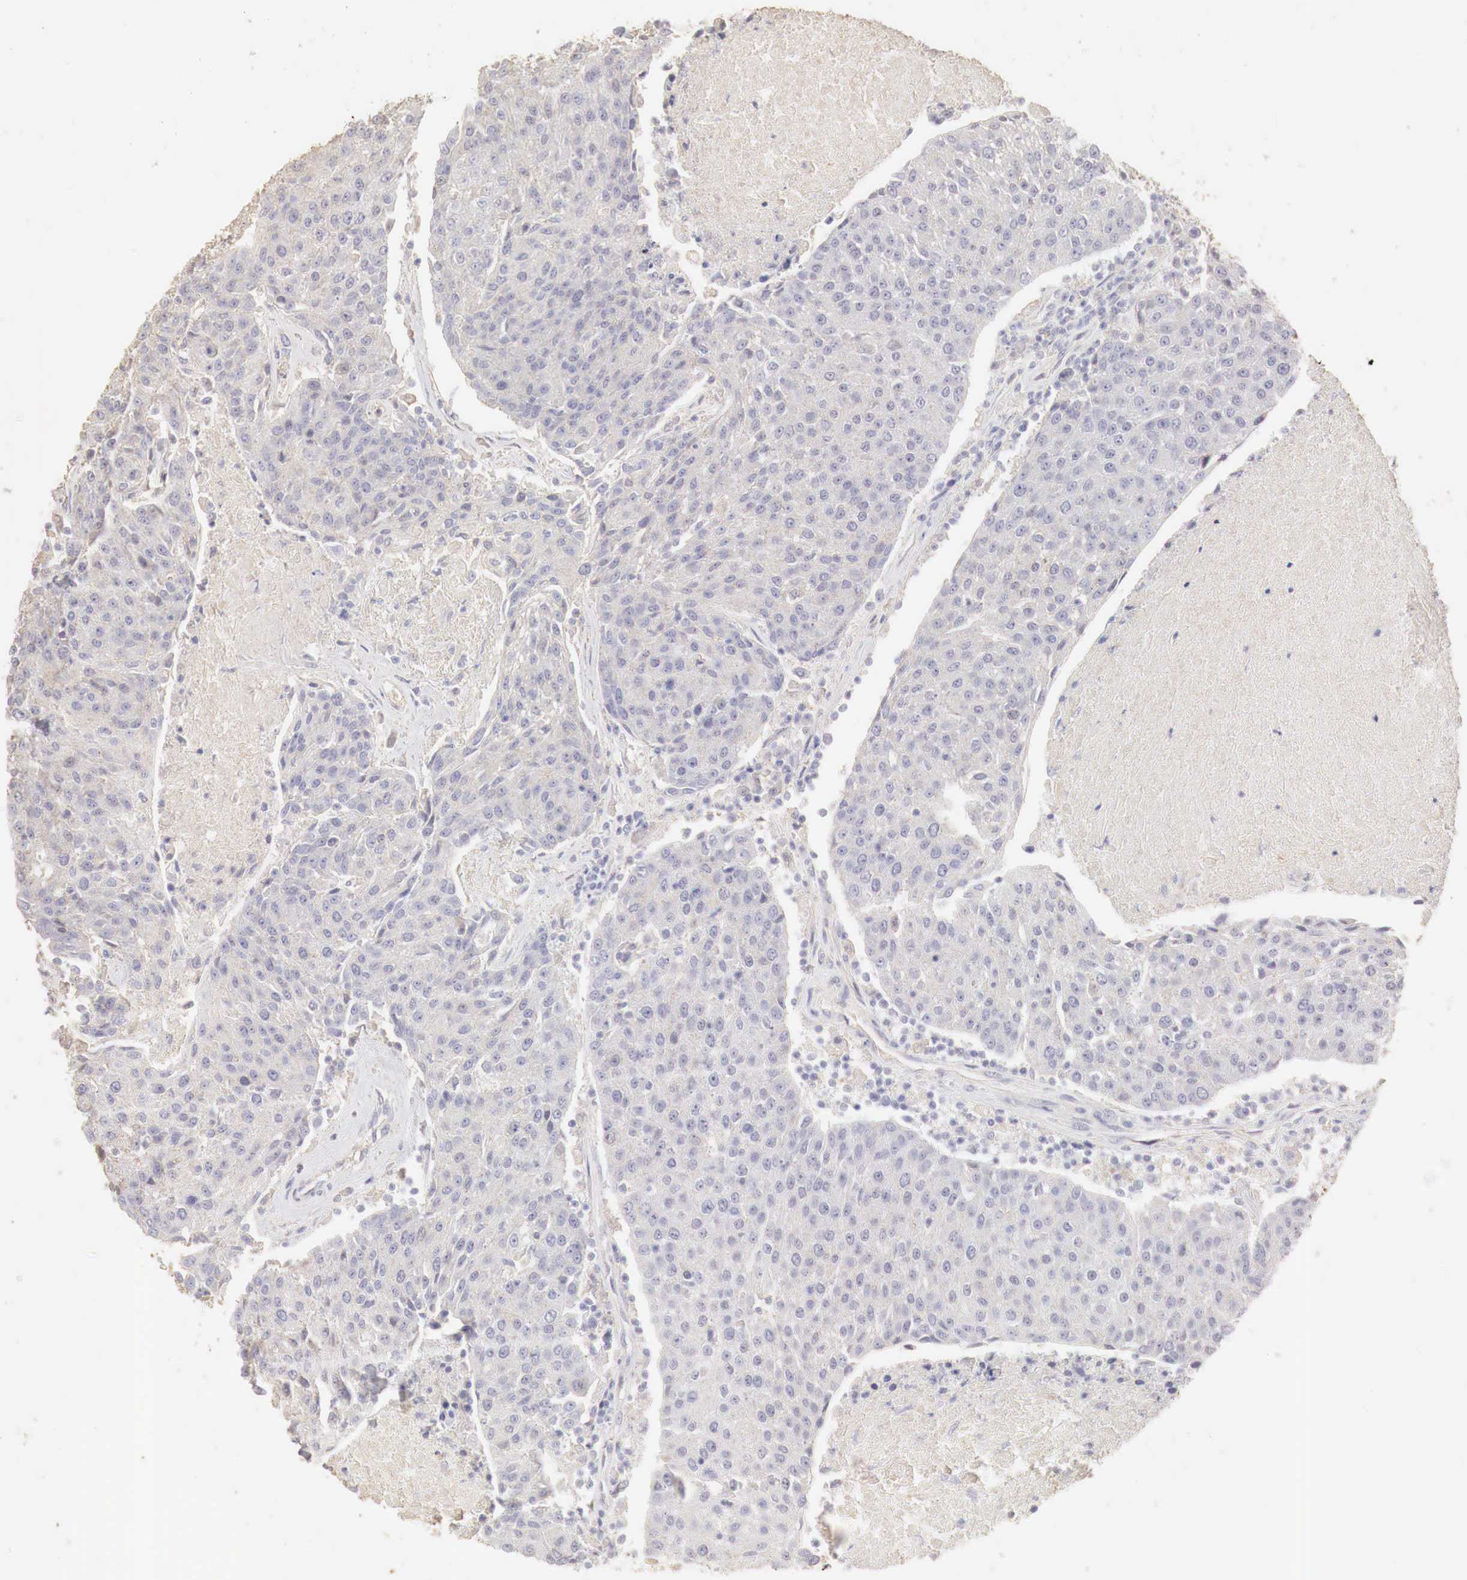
{"staining": {"intensity": "negative", "quantity": "none", "location": "none"}, "tissue": "urothelial cancer", "cell_type": "Tumor cells", "image_type": "cancer", "snomed": [{"axis": "morphology", "description": "Urothelial carcinoma, High grade"}, {"axis": "topography", "description": "Urinary bladder"}], "caption": "Immunohistochemical staining of urothelial cancer shows no significant staining in tumor cells.", "gene": "OTC", "patient": {"sex": "female", "age": 85}}